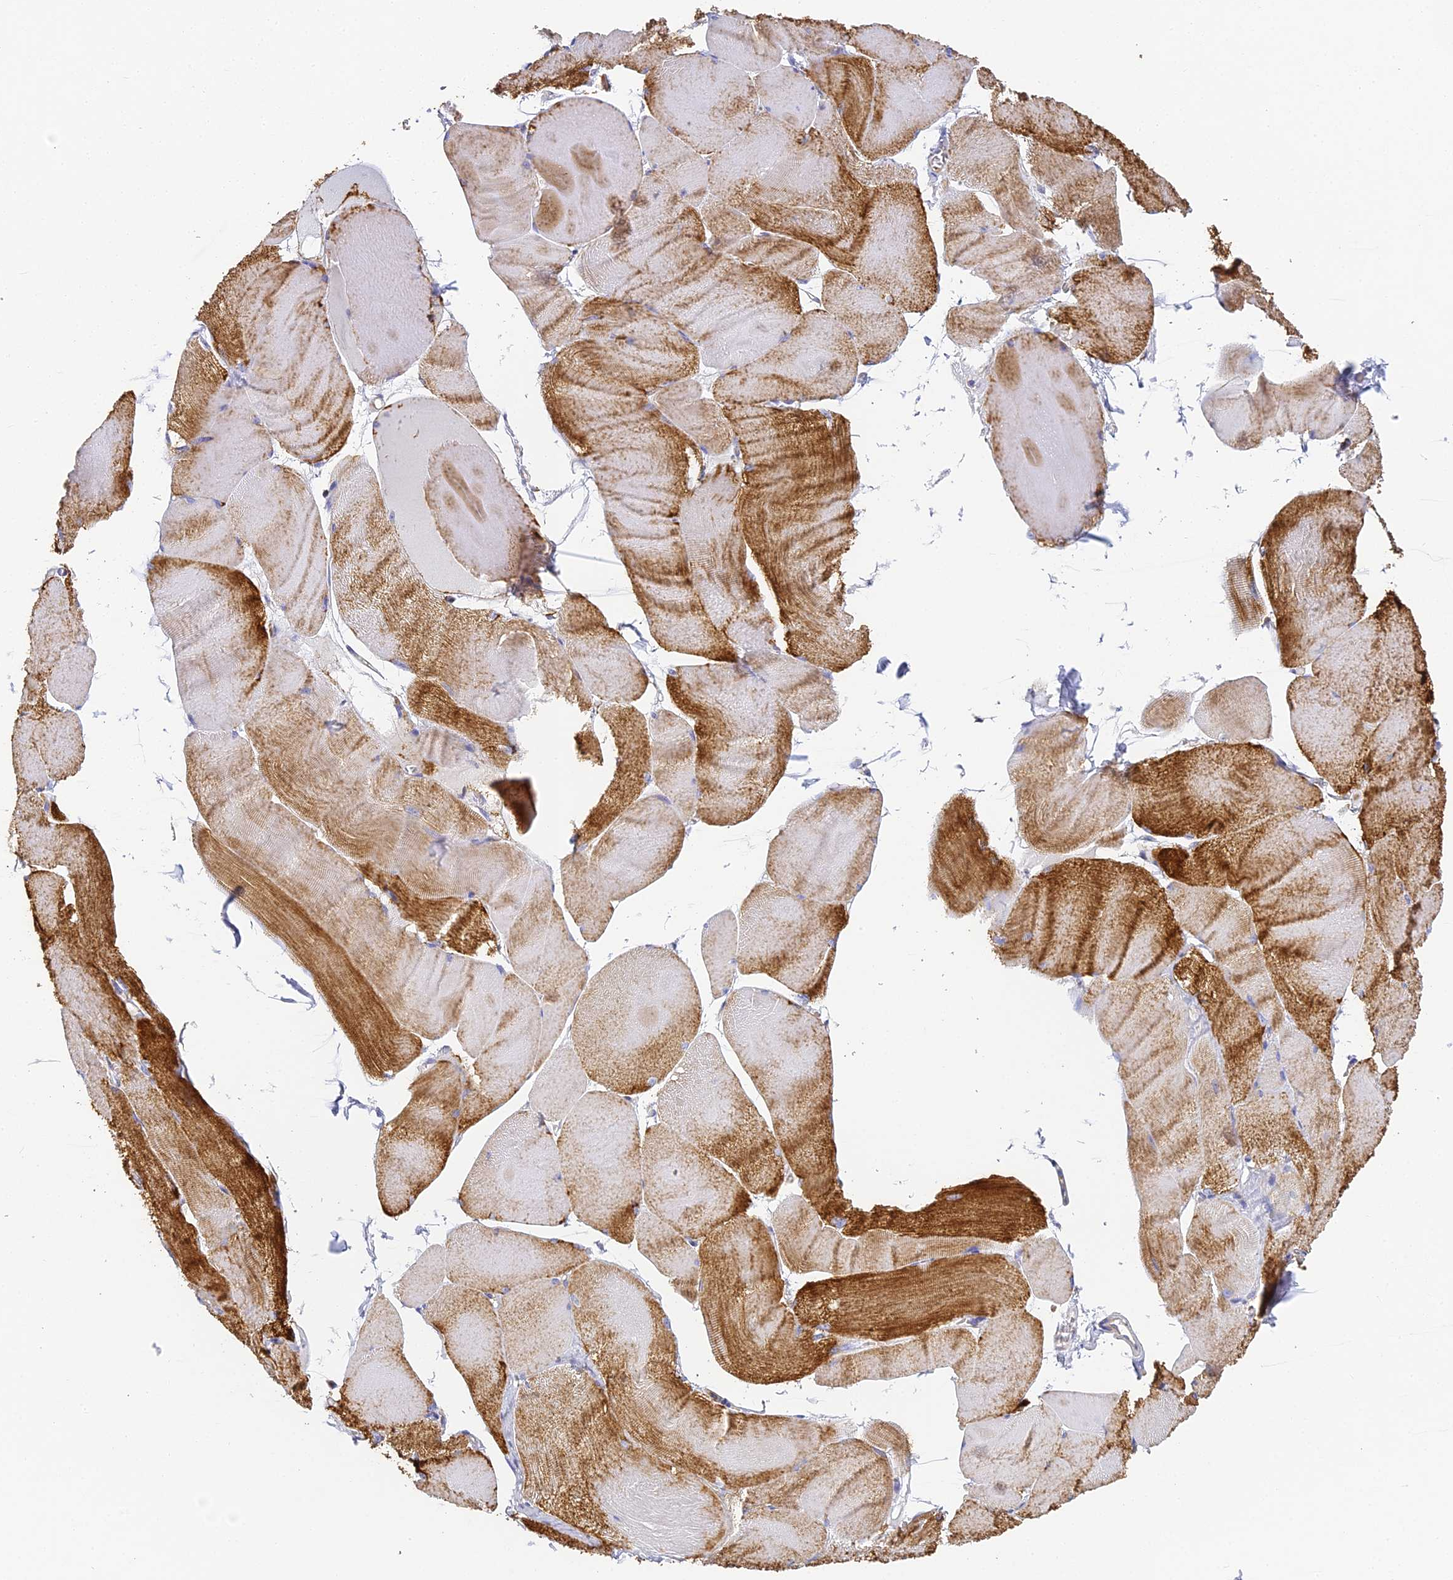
{"staining": {"intensity": "moderate", "quantity": "25%-75%", "location": "cytoplasmic/membranous"}, "tissue": "skeletal muscle", "cell_type": "Myocytes", "image_type": "normal", "snomed": [{"axis": "morphology", "description": "Normal tissue, NOS"}, {"axis": "morphology", "description": "Basal cell carcinoma"}, {"axis": "topography", "description": "Skeletal muscle"}], "caption": "Immunohistochemical staining of benign skeletal muscle exhibits moderate cytoplasmic/membranous protein expression in approximately 25%-75% of myocytes. Nuclei are stained in blue.", "gene": "COX6C", "patient": {"sex": "female", "age": 64}}